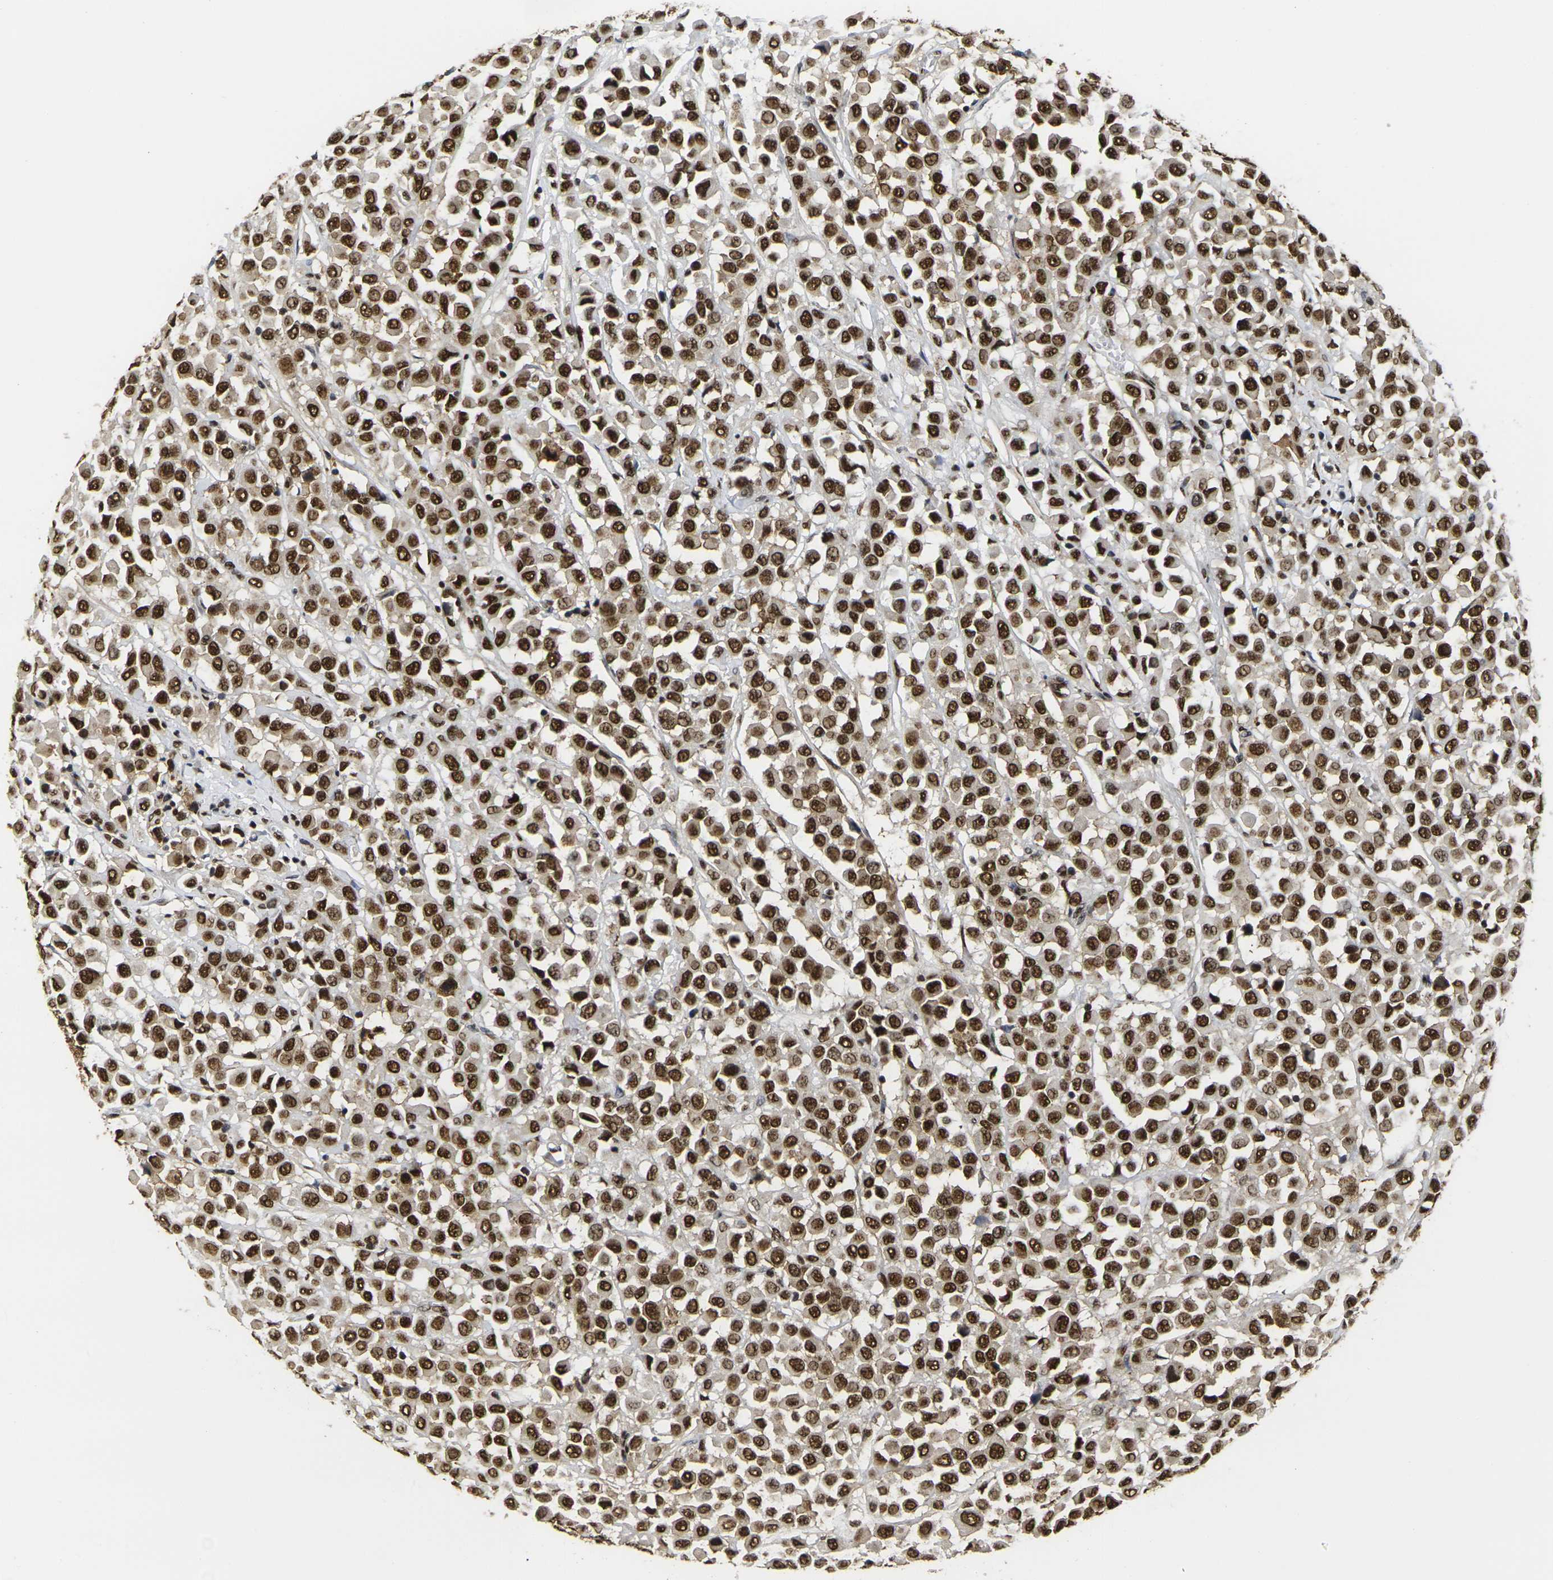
{"staining": {"intensity": "strong", "quantity": ">75%", "location": "nuclear"}, "tissue": "breast cancer", "cell_type": "Tumor cells", "image_type": "cancer", "snomed": [{"axis": "morphology", "description": "Duct carcinoma"}, {"axis": "topography", "description": "Breast"}], "caption": "DAB immunohistochemical staining of human breast cancer exhibits strong nuclear protein staining in about >75% of tumor cells.", "gene": "SMARCC1", "patient": {"sex": "female", "age": 61}}